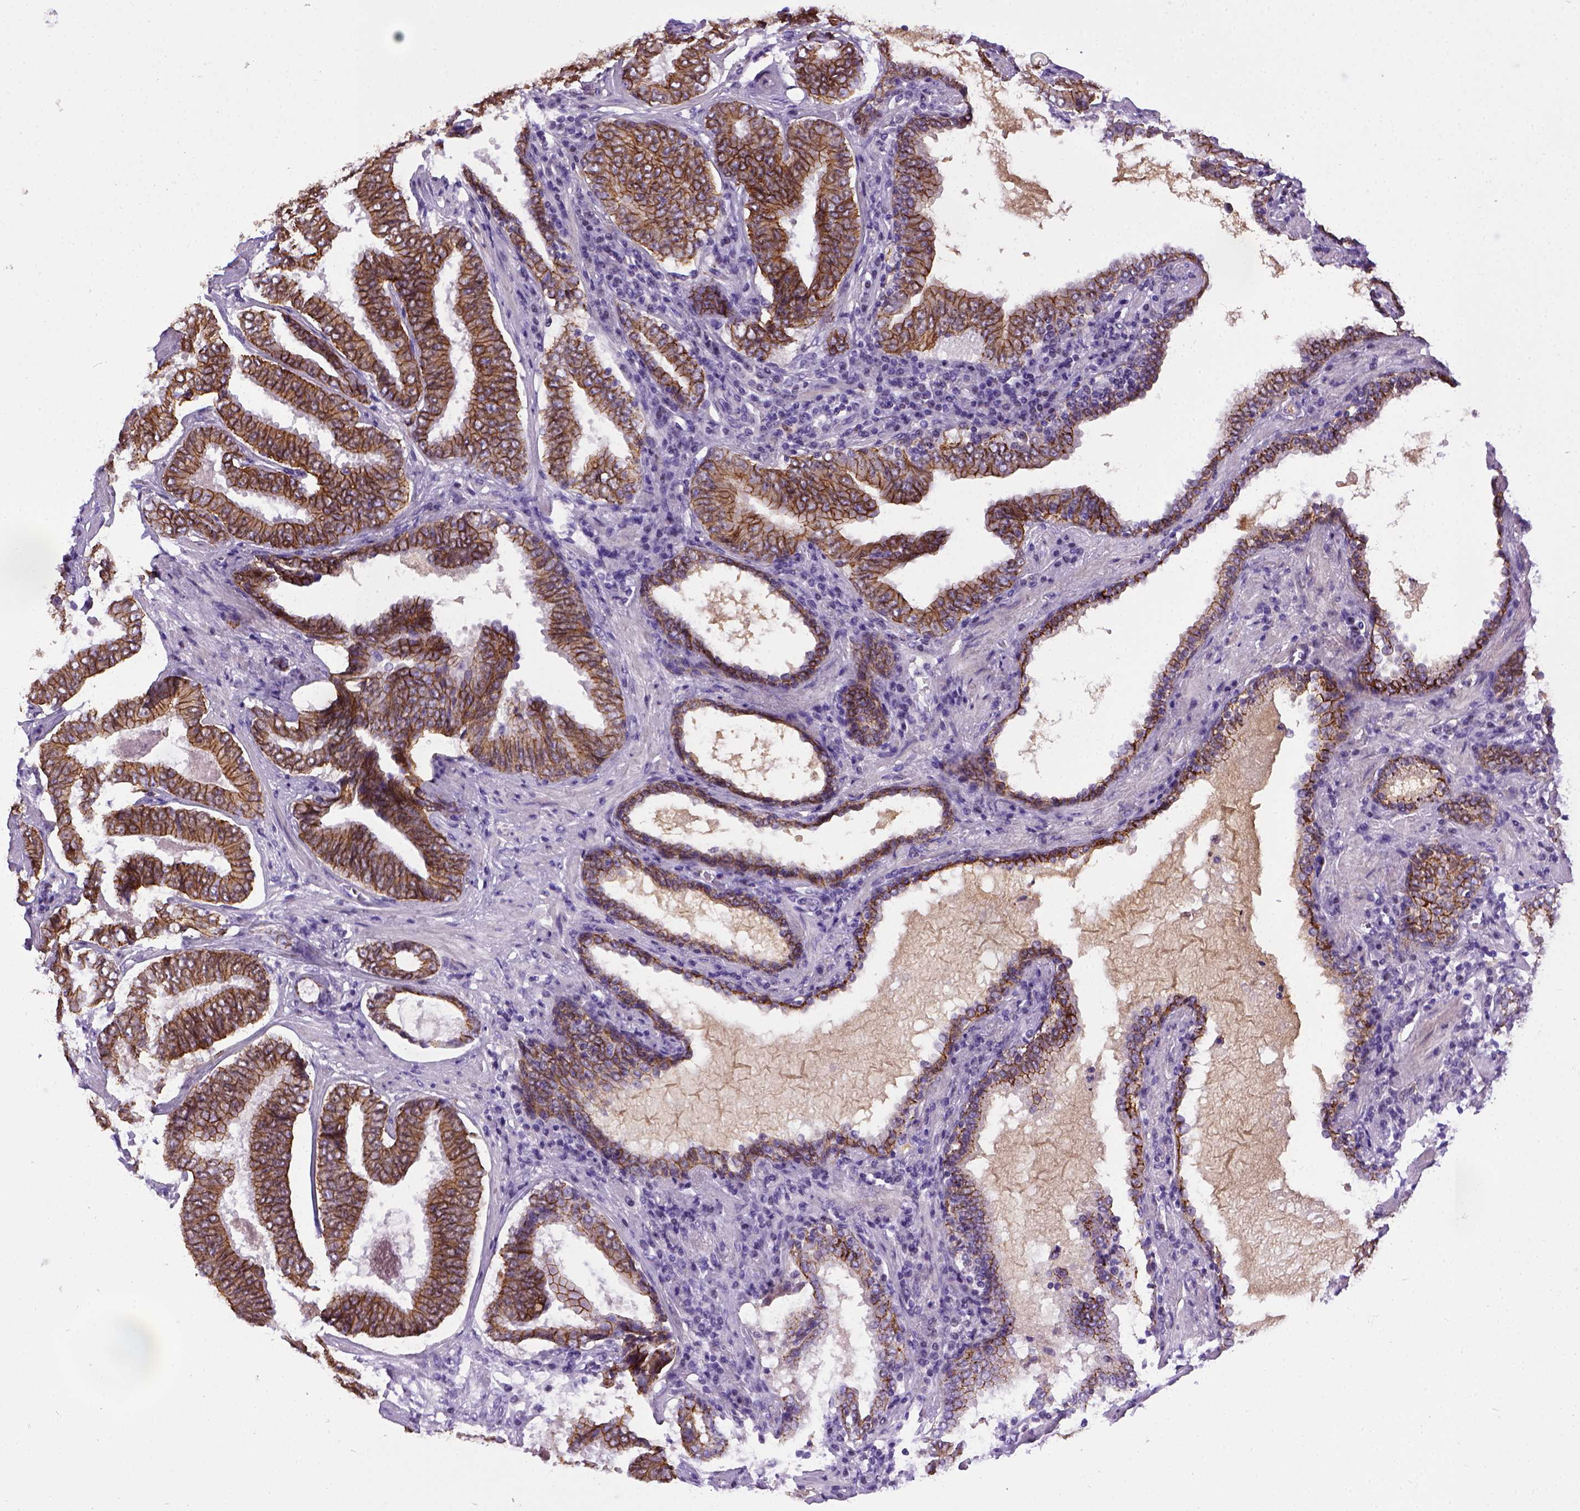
{"staining": {"intensity": "strong", "quantity": ">75%", "location": "cytoplasmic/membranous"}, "tissue": "prostate cancer", "cell_type": "Tumor cells", "image_type": "cancer", "snomed": [{"axis": "morphology", "description": "Adenocarcinoma, NOS"}, {"axis": "topography", "description": "Prostate"}], "caption": "Brown immunohistochemical staining in prostate adenocarcinoma reveals strong cytoplasmic/membranous staining in about >75% of tumor cells.", "gene": "CDH1", "patient": {"sex": "male", "age": 64}}